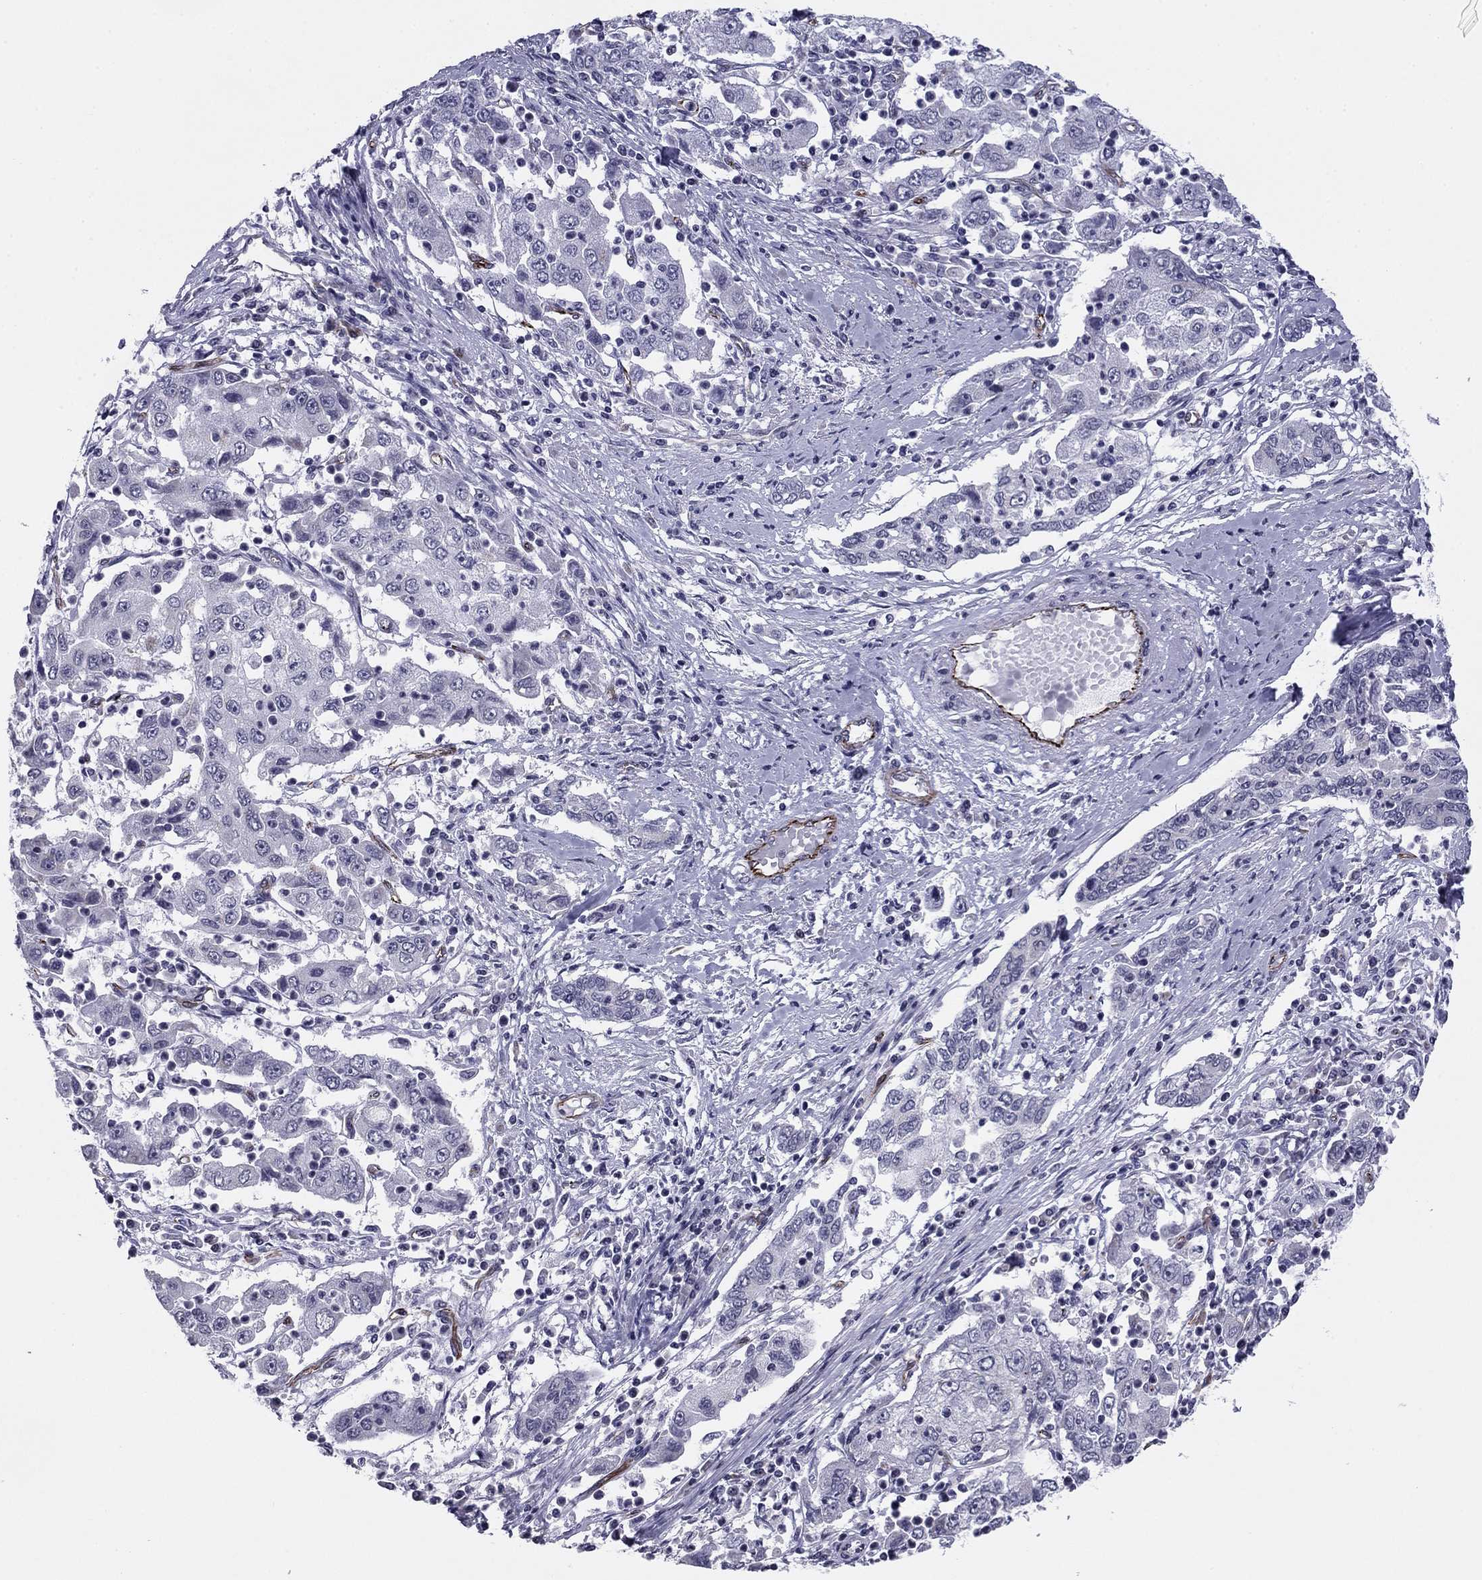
{"staining": {"intensity": "negative", "quantity": "none", "location": "none"}, "tissue": "cervical cancer", "cell_type": "Tumor cells", "image_type": "cancer", "snomed": [{"axis": "morphology", "description": "Squamous cell carcinoma, NOS"}, {"axis": "topography", "description": "Cervix"}], "caption": "Cervical cancer (squamous cell carcinoma) stained for a protein using immunohistochemistry reveals no expression tumor cells.", "gene": "ANKS4B", "patient": {"sex": "female", "age": 36}}